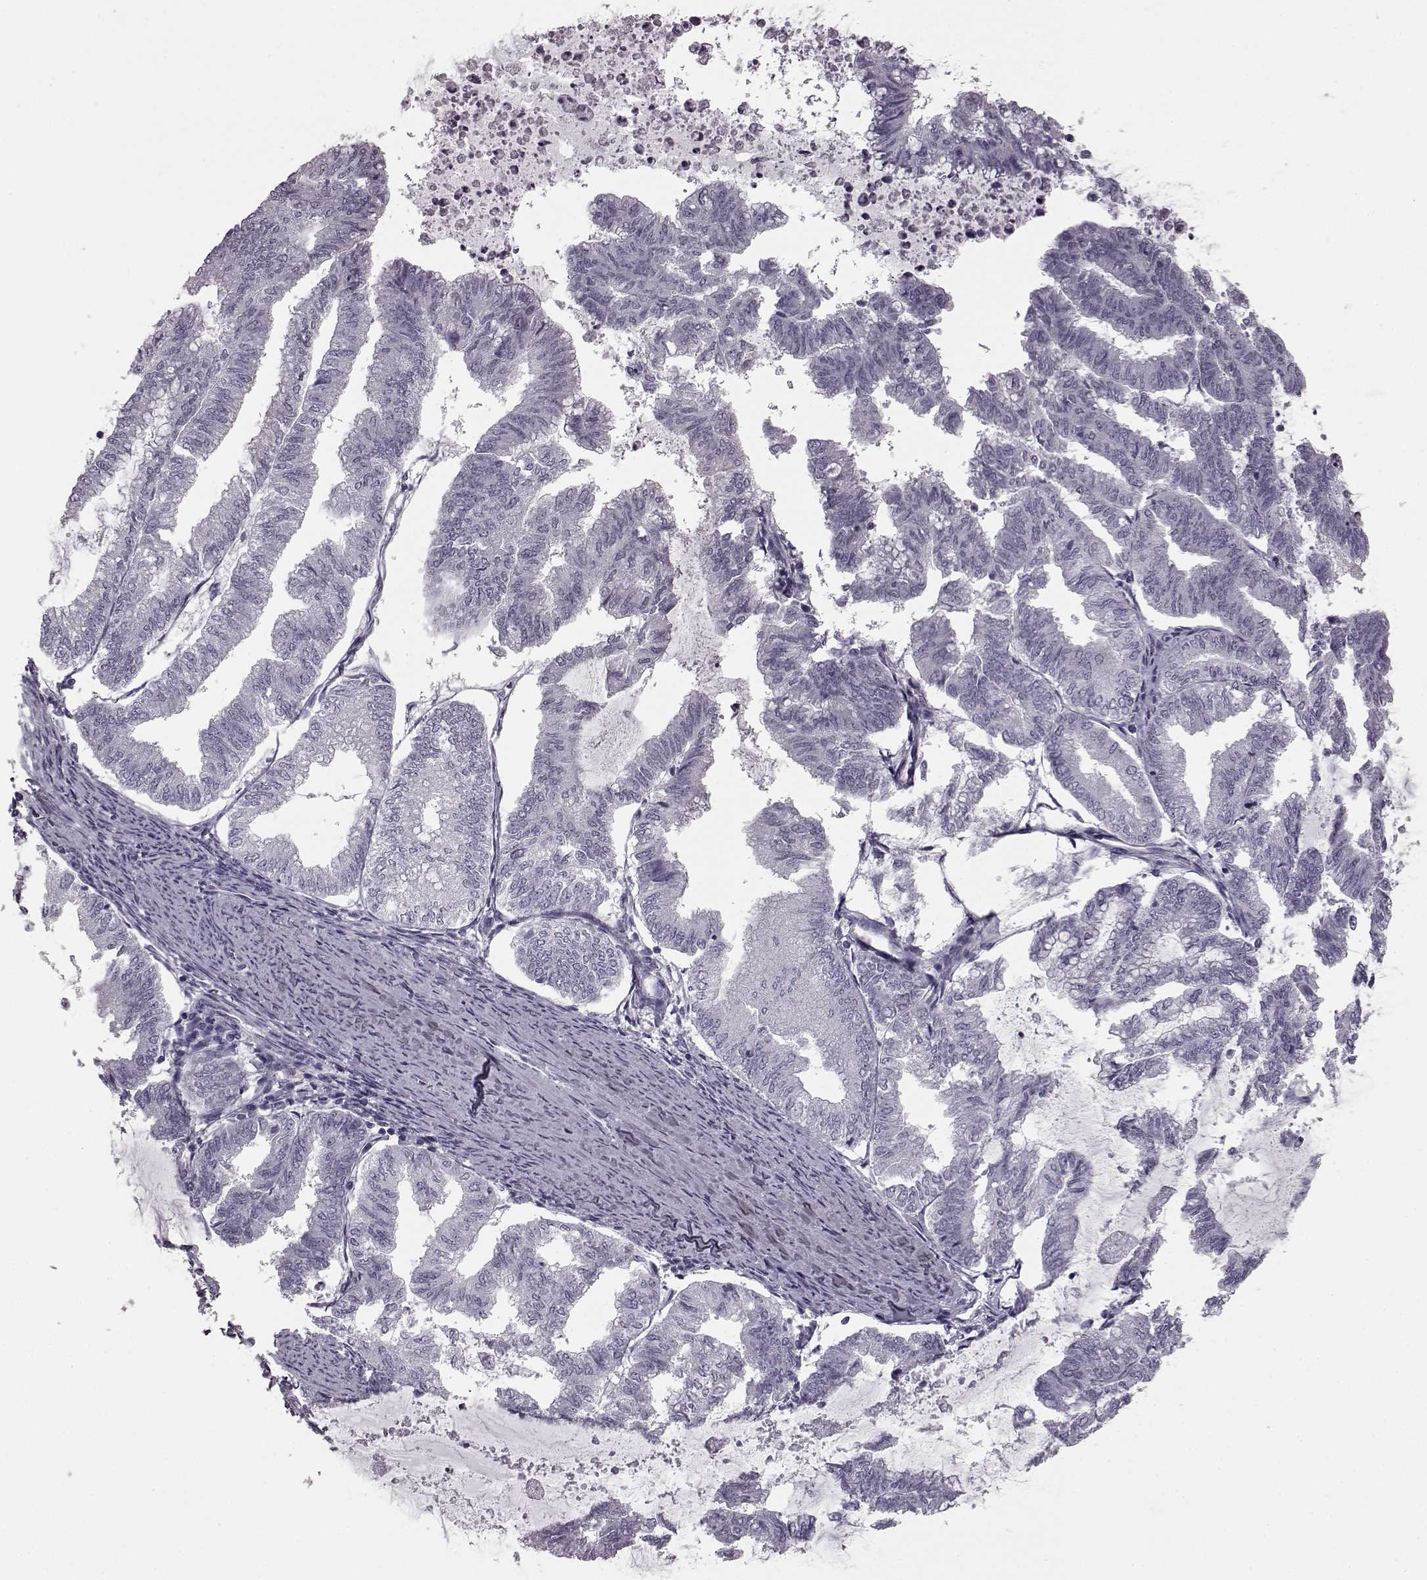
{"staining": {"intensity": "negative", "quantity": "none", "location": "none"}, "tissue": "endometrial cancer", "cell_type": "Tumor cells", "image_type": "cancer", "snomed": [{"axis": "morphology", "description": "Adenocarcinoma, NOS"}, {"axis": "topography", "description": "Endometrium"}], "caption": "DAB (3,3'-diaminobenzidine) immunohistochemical staining of endometrial cancer demonstrates no significant expression in tumor cells.", "gene": "SNTG1", "patient": {"sex": "female", "age": 79}}